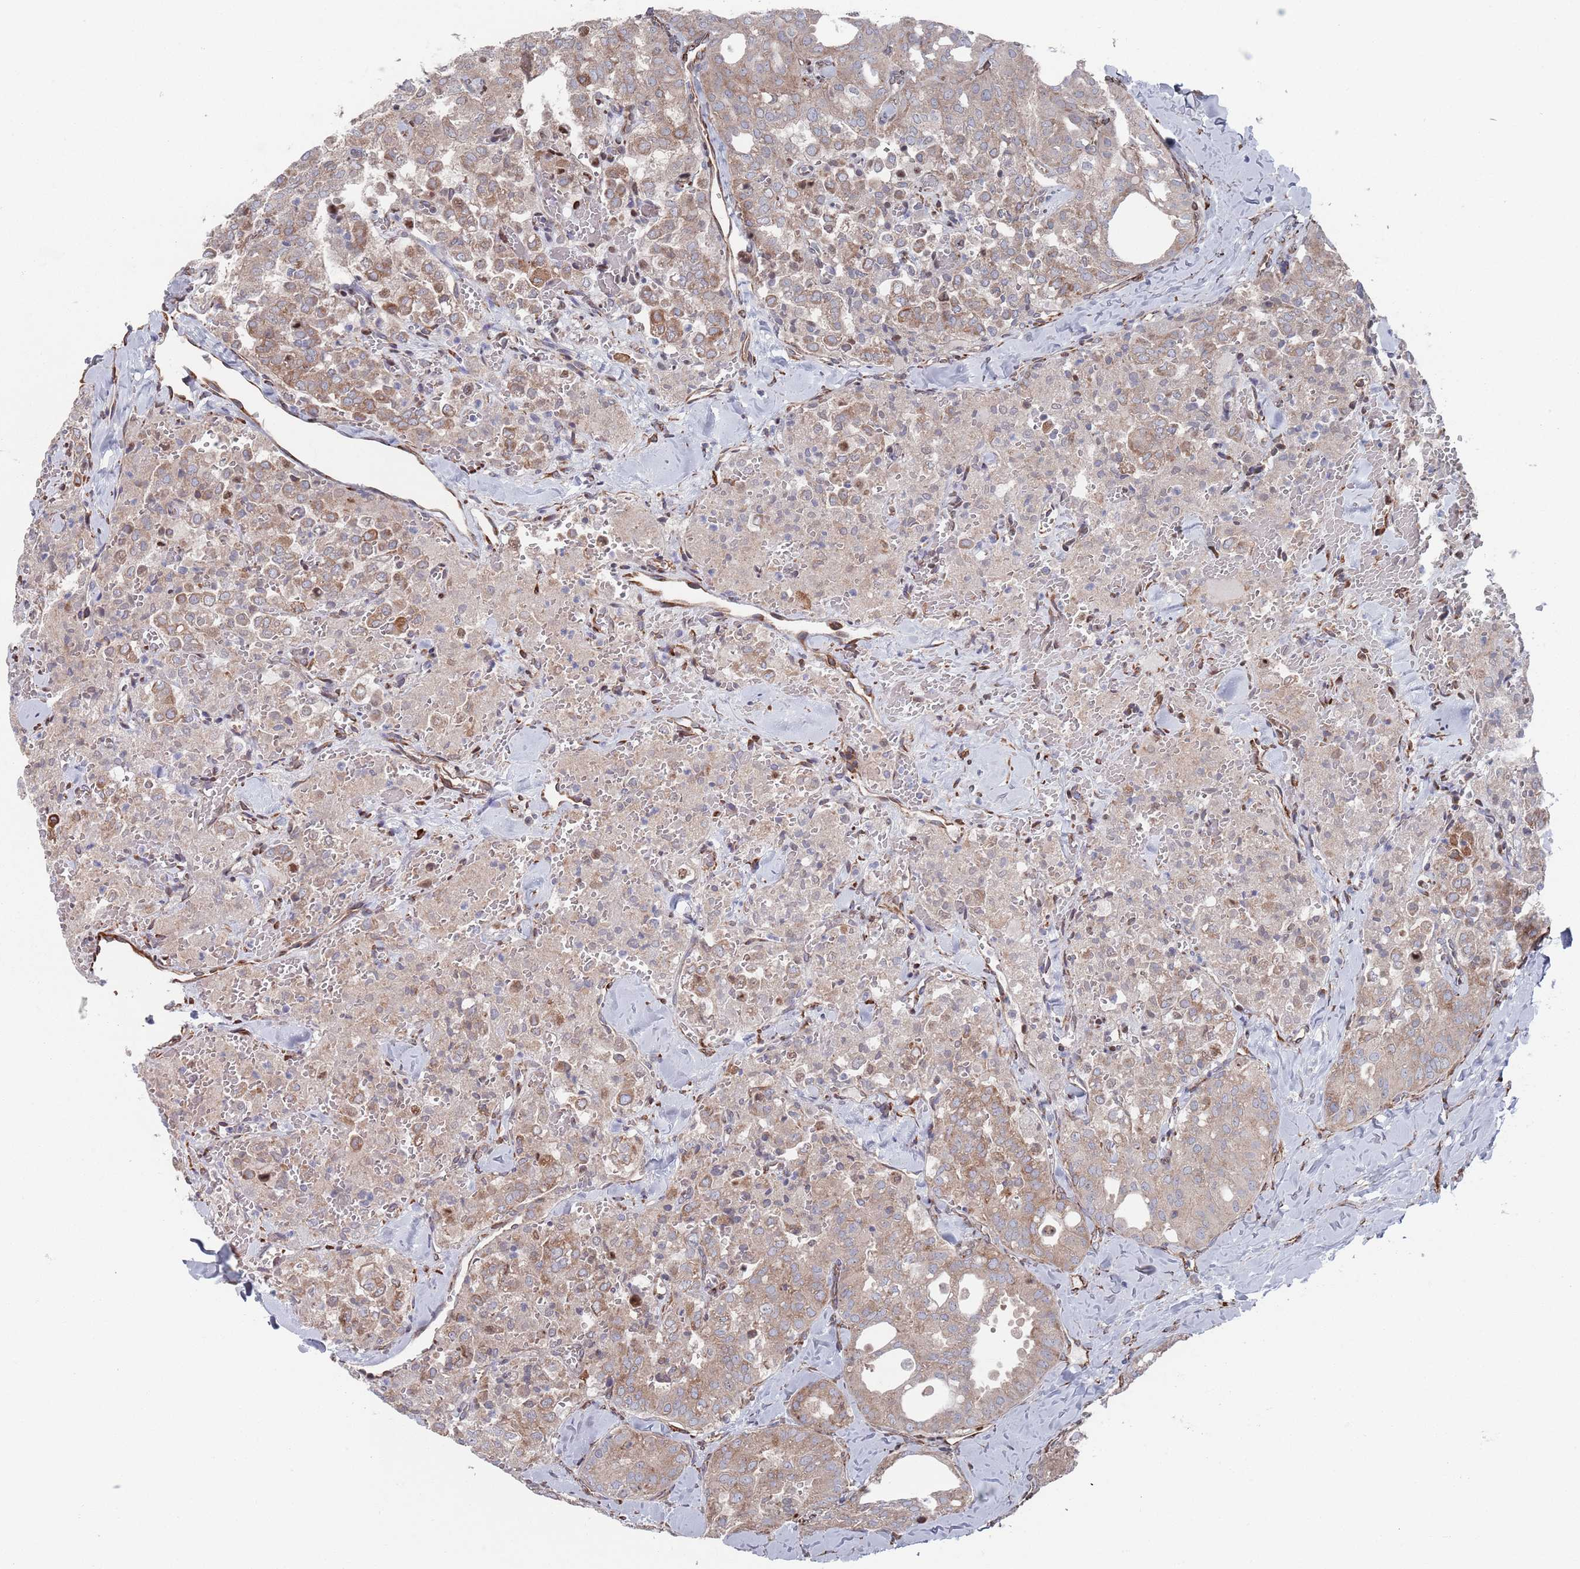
{"staining": {"intensity": "weak", "quantity": ">75%", "location": "cytoplasmic/membranous"}, "tissue": "thyroid cancer", "cell_type": "Tumor cells", "image_type": "cancer", "snomed": [{"axis": "morphology", "description": "Follicular adenoma carcinoma, NOS"}, {"axis": "topography", "description": "Thyroid gland"}], "caption": "Protein positivity by immunohistochemistry (IHC) reveals weak cytoplasmic/membranous positivity in approximately >75% of tumor cells in thyroid cancer.", "gene": "CCDC106", "patient": {"sex": "male", "age": 75}}